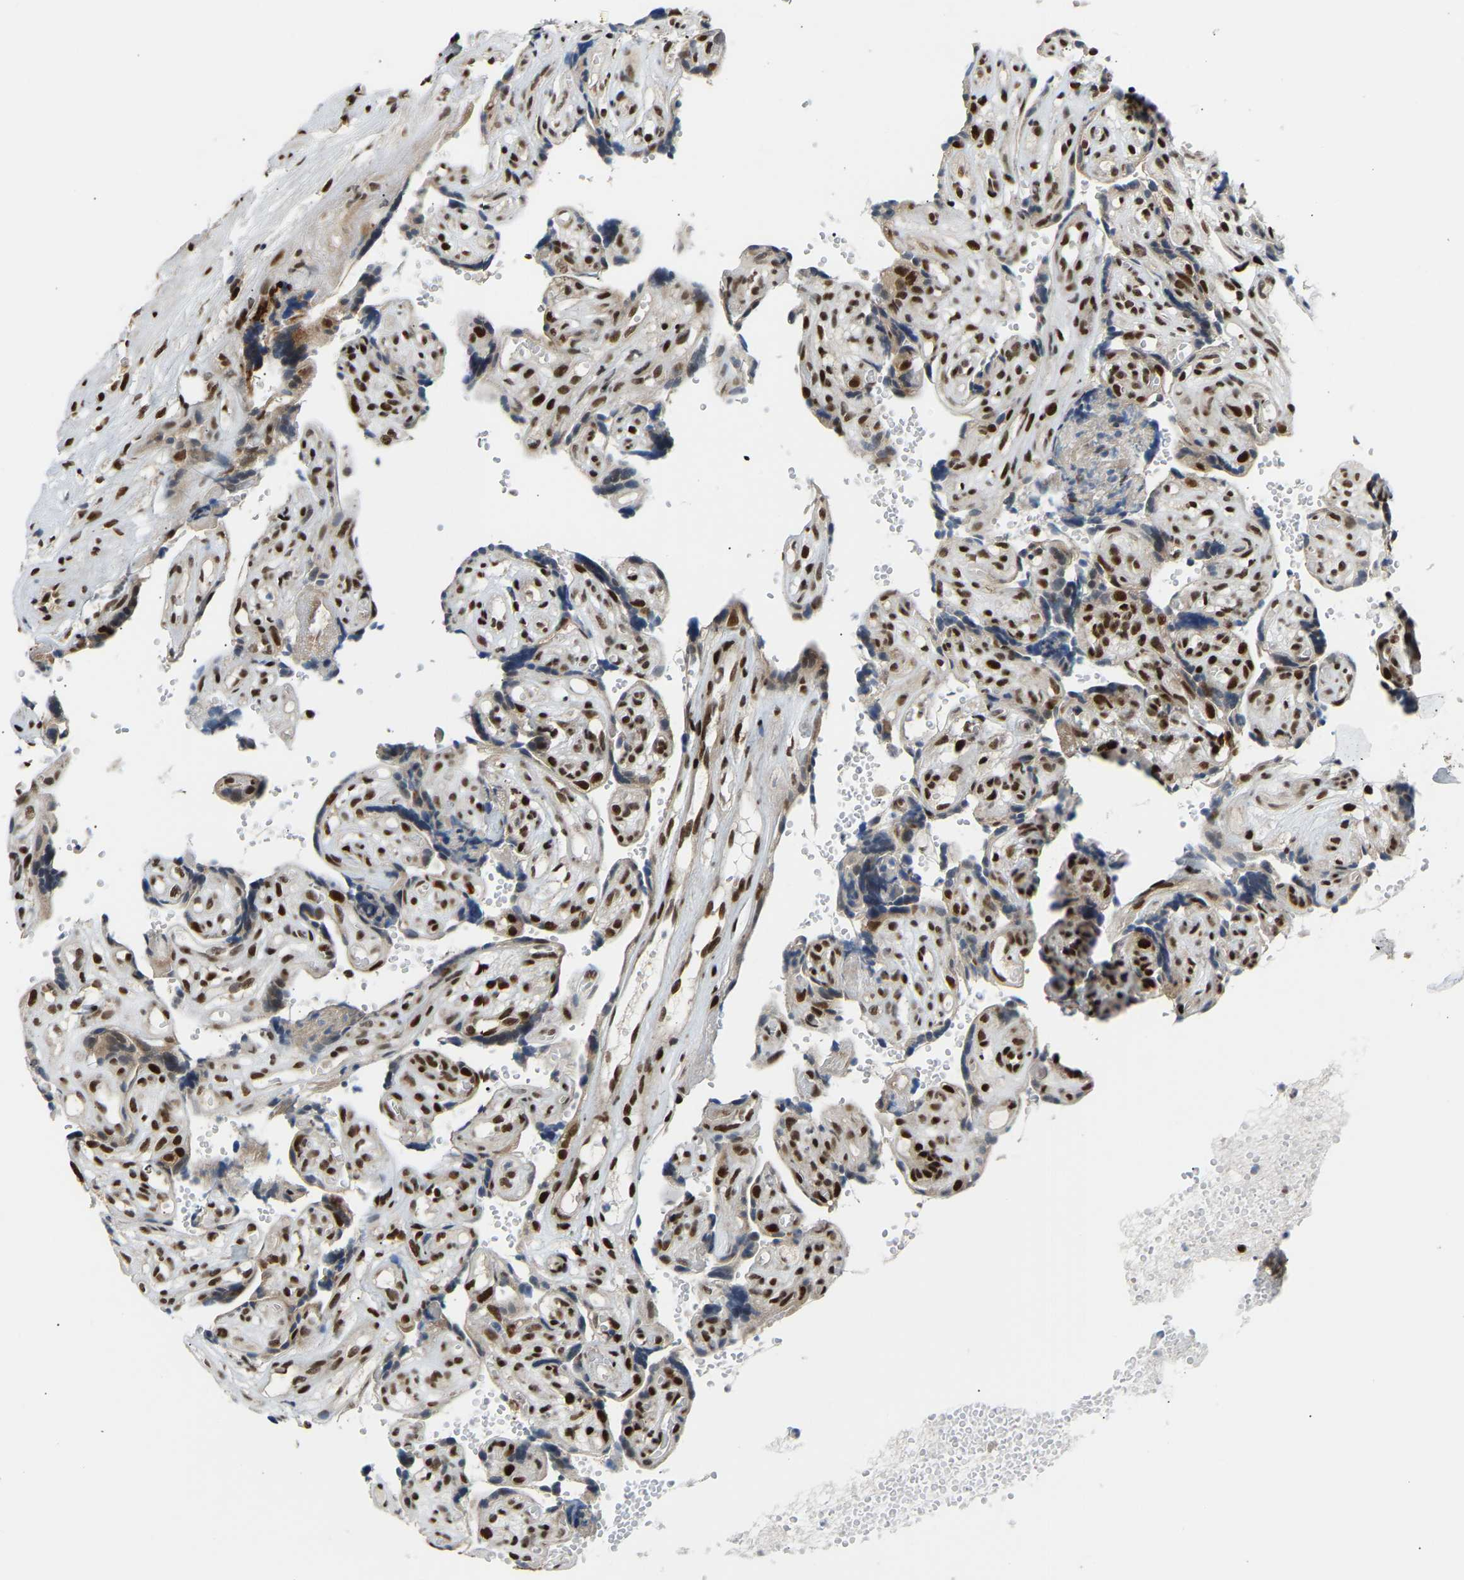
{"staining": {"intensity": "strong", "quantity": ">75%", "location": "nuclear"}, "tissue": "placenta", "cell_type": "Decidual cells", "image_type": "normal", "snomed": [{"axis": "morphology", "description": "Normal tissue, NOS"}, {"axis": "topography", "description": "Placenta"}], "caption": "Immunohistochemistry (IHC) image of benign placenta stained for a protein (brown), which displays high levels of strong nuclear expression in about >75% of decidual cells.", "gene": "SSBP2", "patient": {"sex": "female", "age": 30}}